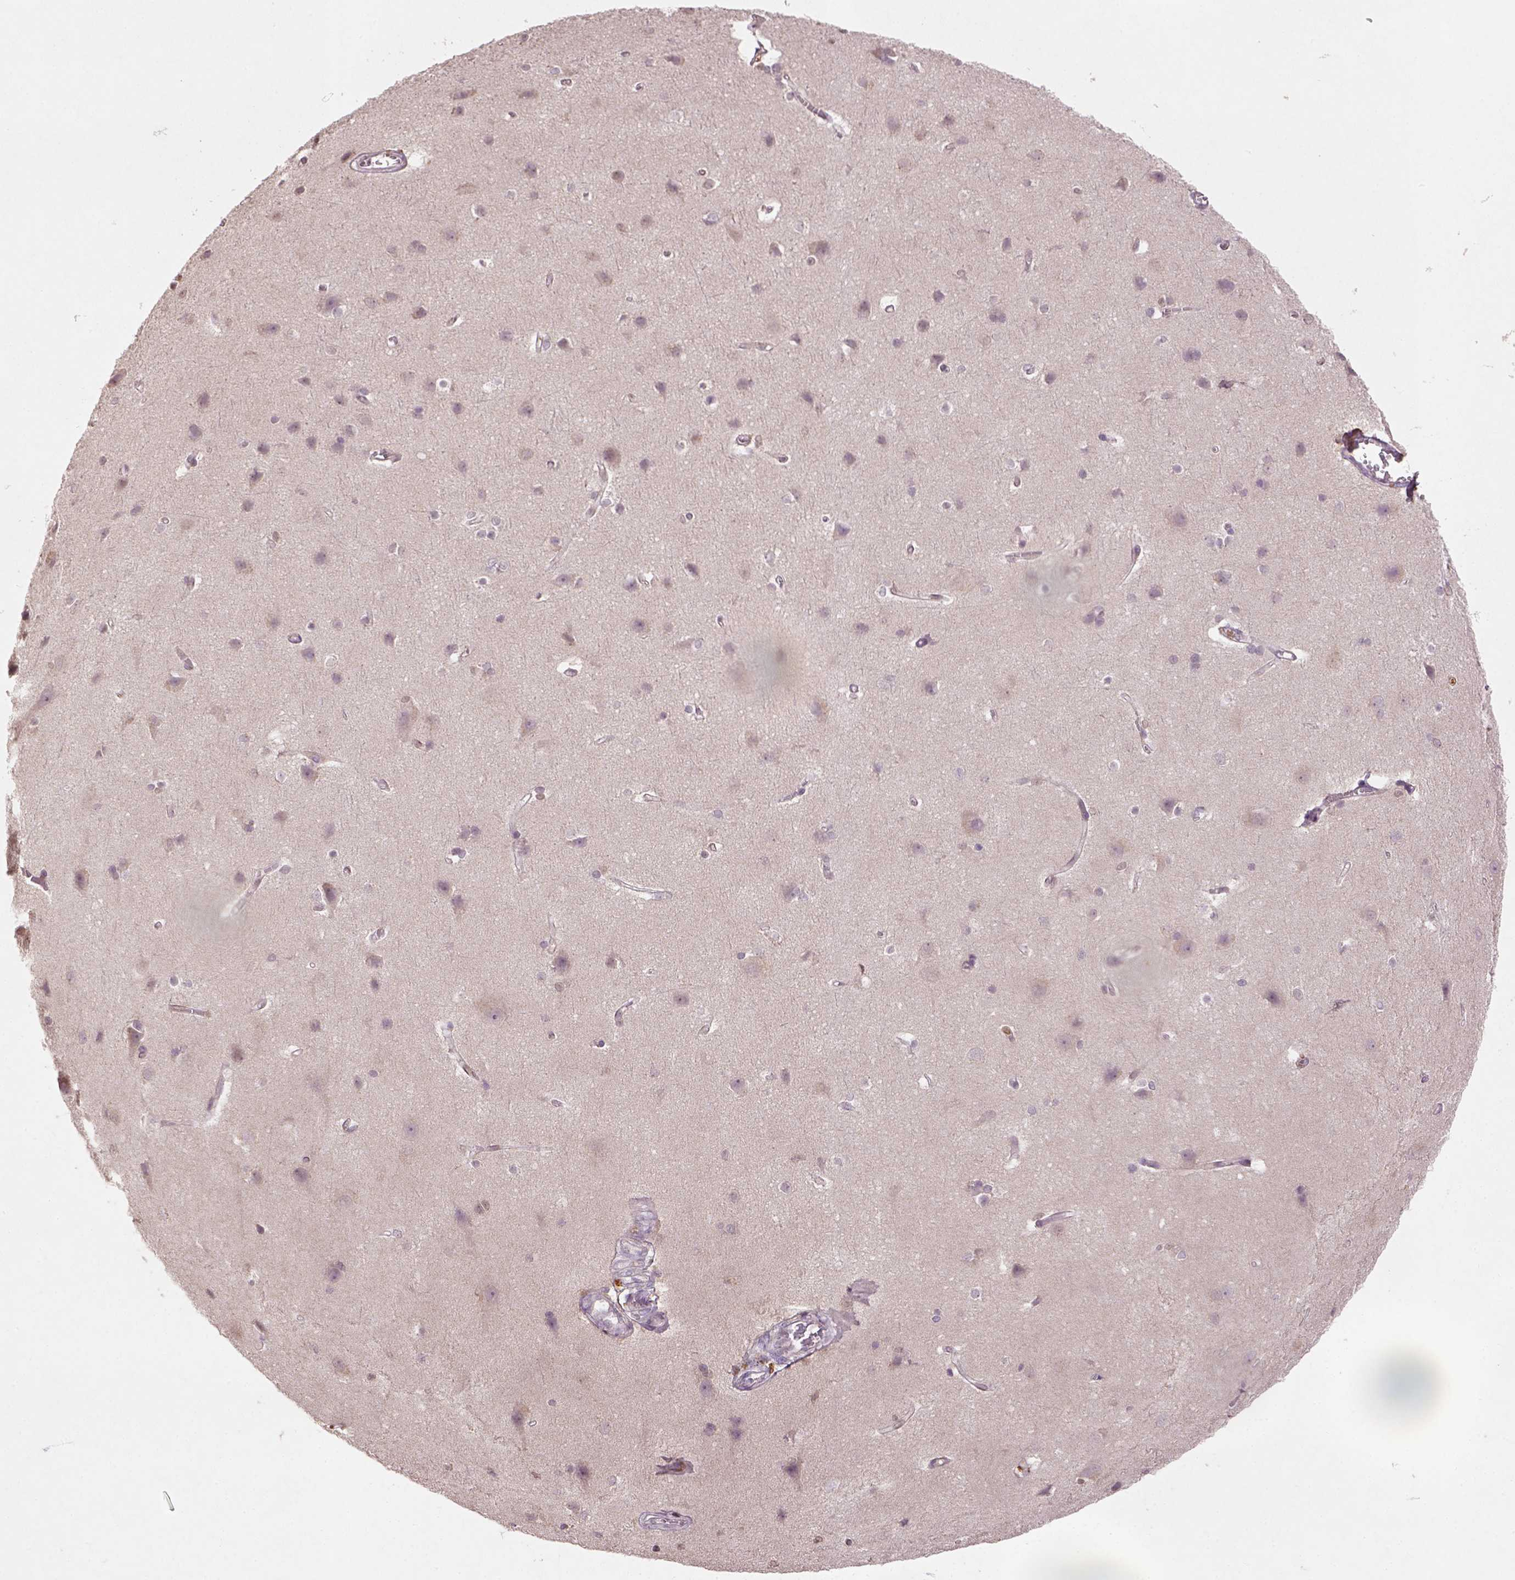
{"staining": {"intensity": "negative", "quantity": "none", "location": "none"}, "tissue": "cerebral cortex", "cell_type": "Endothelial cells", "image_type": "normal", "snomed": [{"axis": "morphology", "description": "Normal tissue, NOS"}, {"axis": "topography", "description": "Cerebral cortex"}], "caption": "Human cerebral cortex stained for a protein using IHC demonstrates no expression in endothelial cells.", "gene": "NUDT3", "patient": {"sex": "male", "age": 37}}